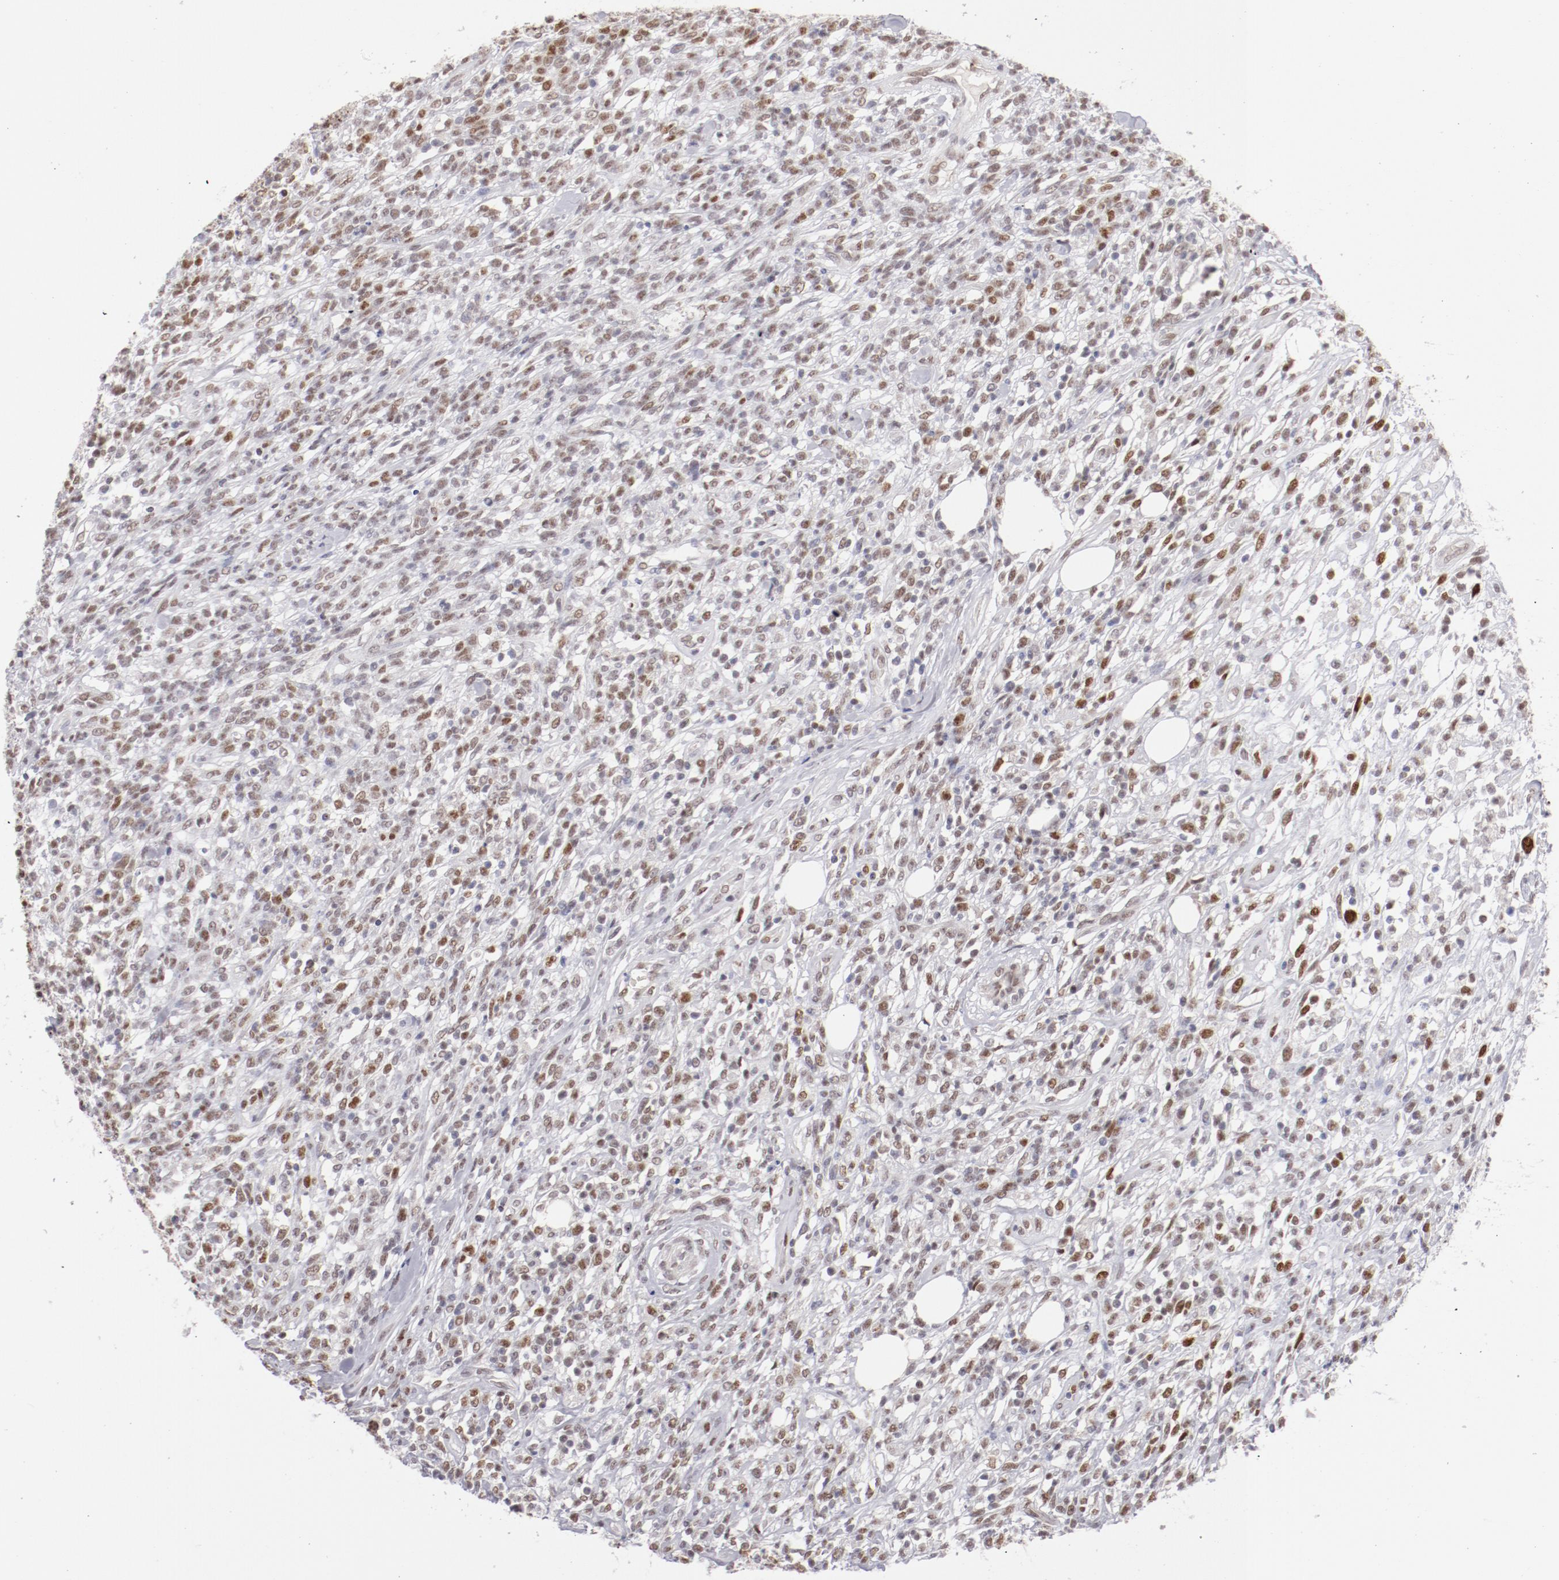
{"staining": {"intensity": "strong", "quantity": "<25%", "location": "nuclear"}, "tissue": "lymphoma", "cell_type": "Tumor cells", "image_type": "cancer", "snomed": [{"axis": "morphology", "description": "Malignant lymphoma, non-Hodgkin's type, High grade"}, {"axis": "topography", "description": "Lymph node"}], "caption": "A brown stain highlights strong nuclear positivity of a protein in human lymphoma tumor cells.", "gene": "TFAP4", "patient": {"sex": "female", "age": 73}}